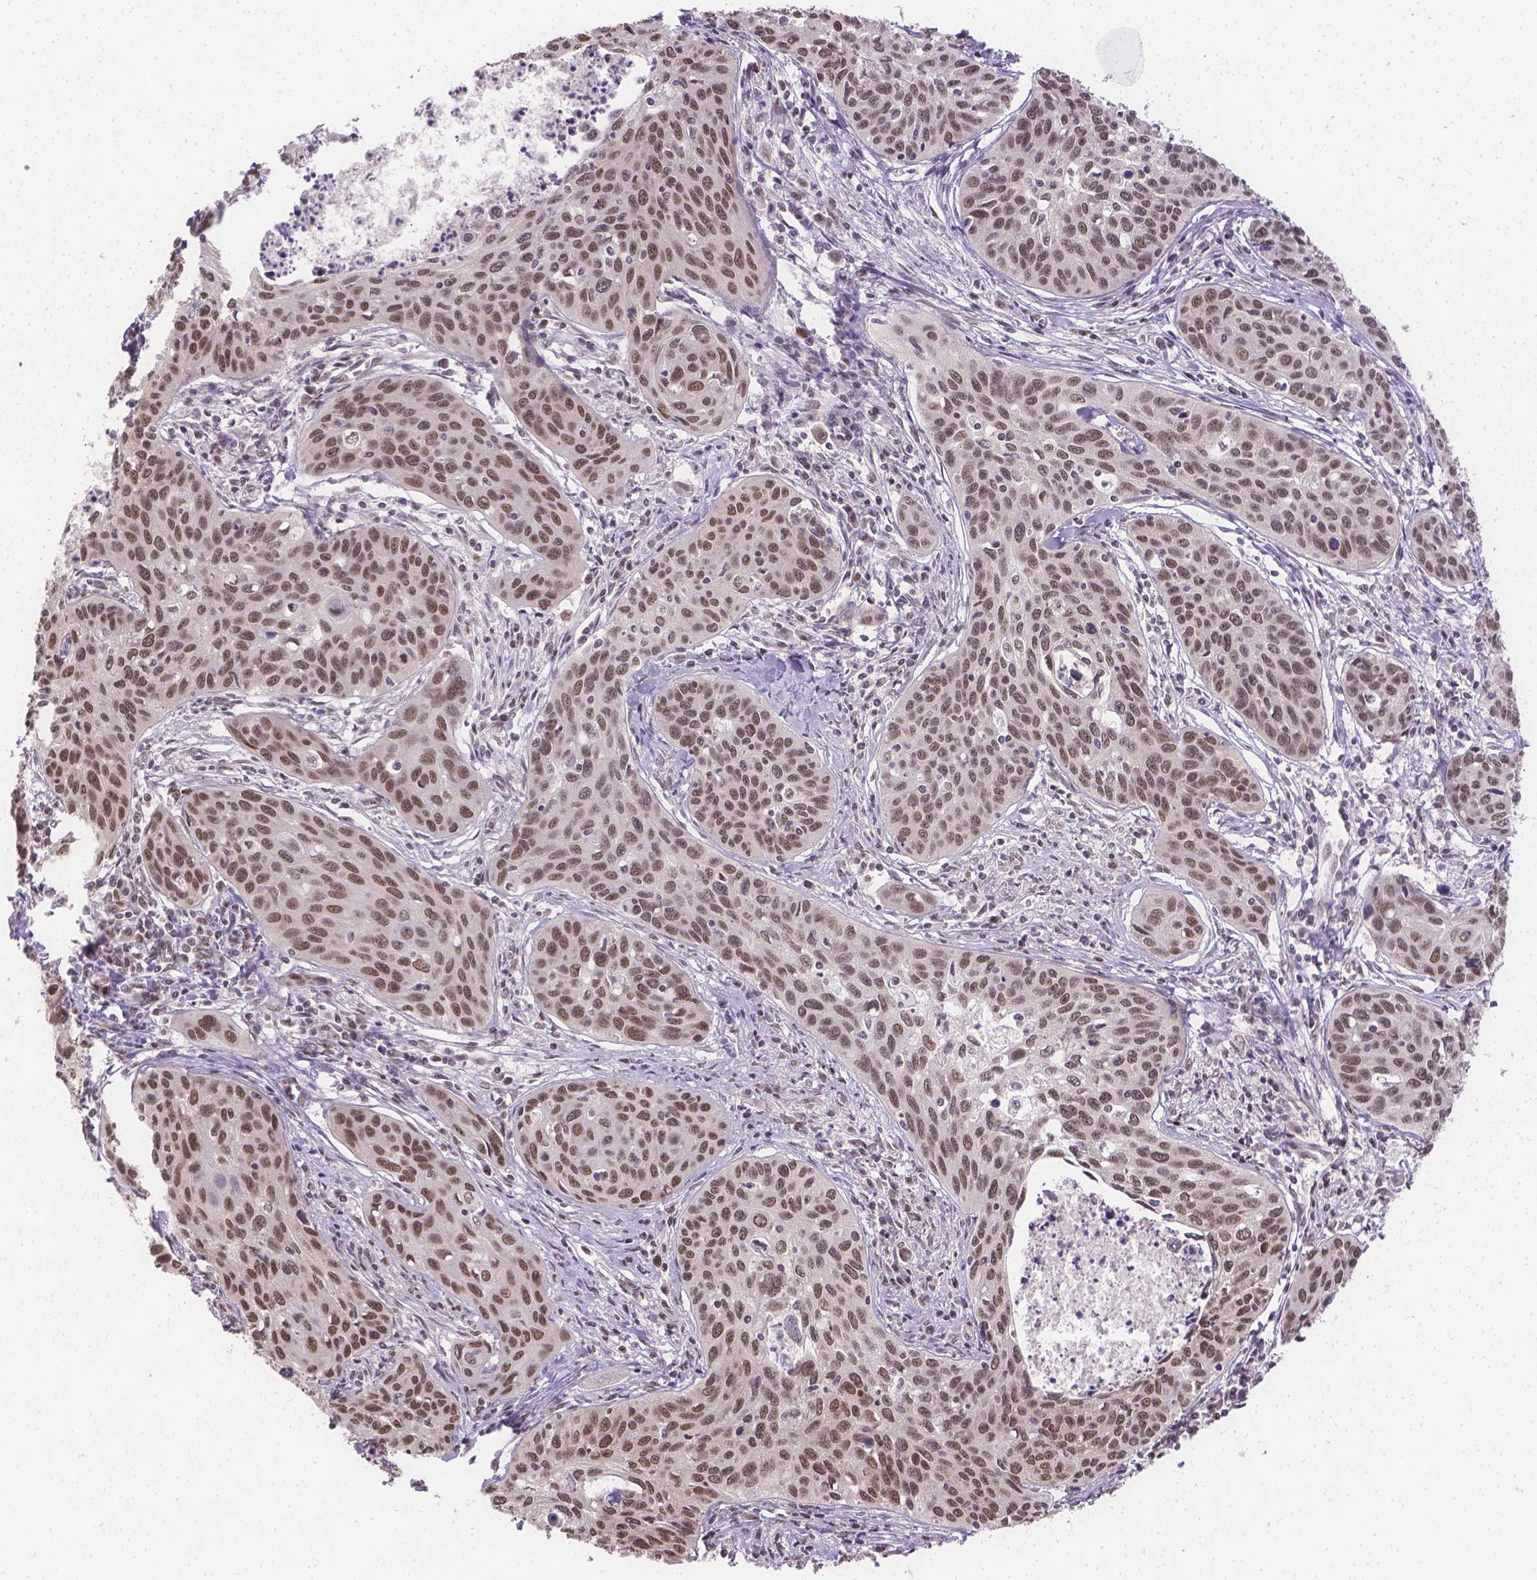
{"staining": {"intensity": "moderate", "quantity": ">75%", "location": "nuclear"}, "tissue": "cervical cancer", "cell_type": "Tumor cells", "image_type": "cancer", "snomed": [{"axis": "morphology", "description": "Squamous cell carcinoma, NOS"}, {"axis": "topography", "description": "Cervix"}], "caption": "A medium amount of moderate nuclear expression is identified in approximately >75% of tumor cells in squamous cell carcinoma (cervical) tissue.", "gene": "FANCE", "patient": {"sex": "female", "age": 31}}